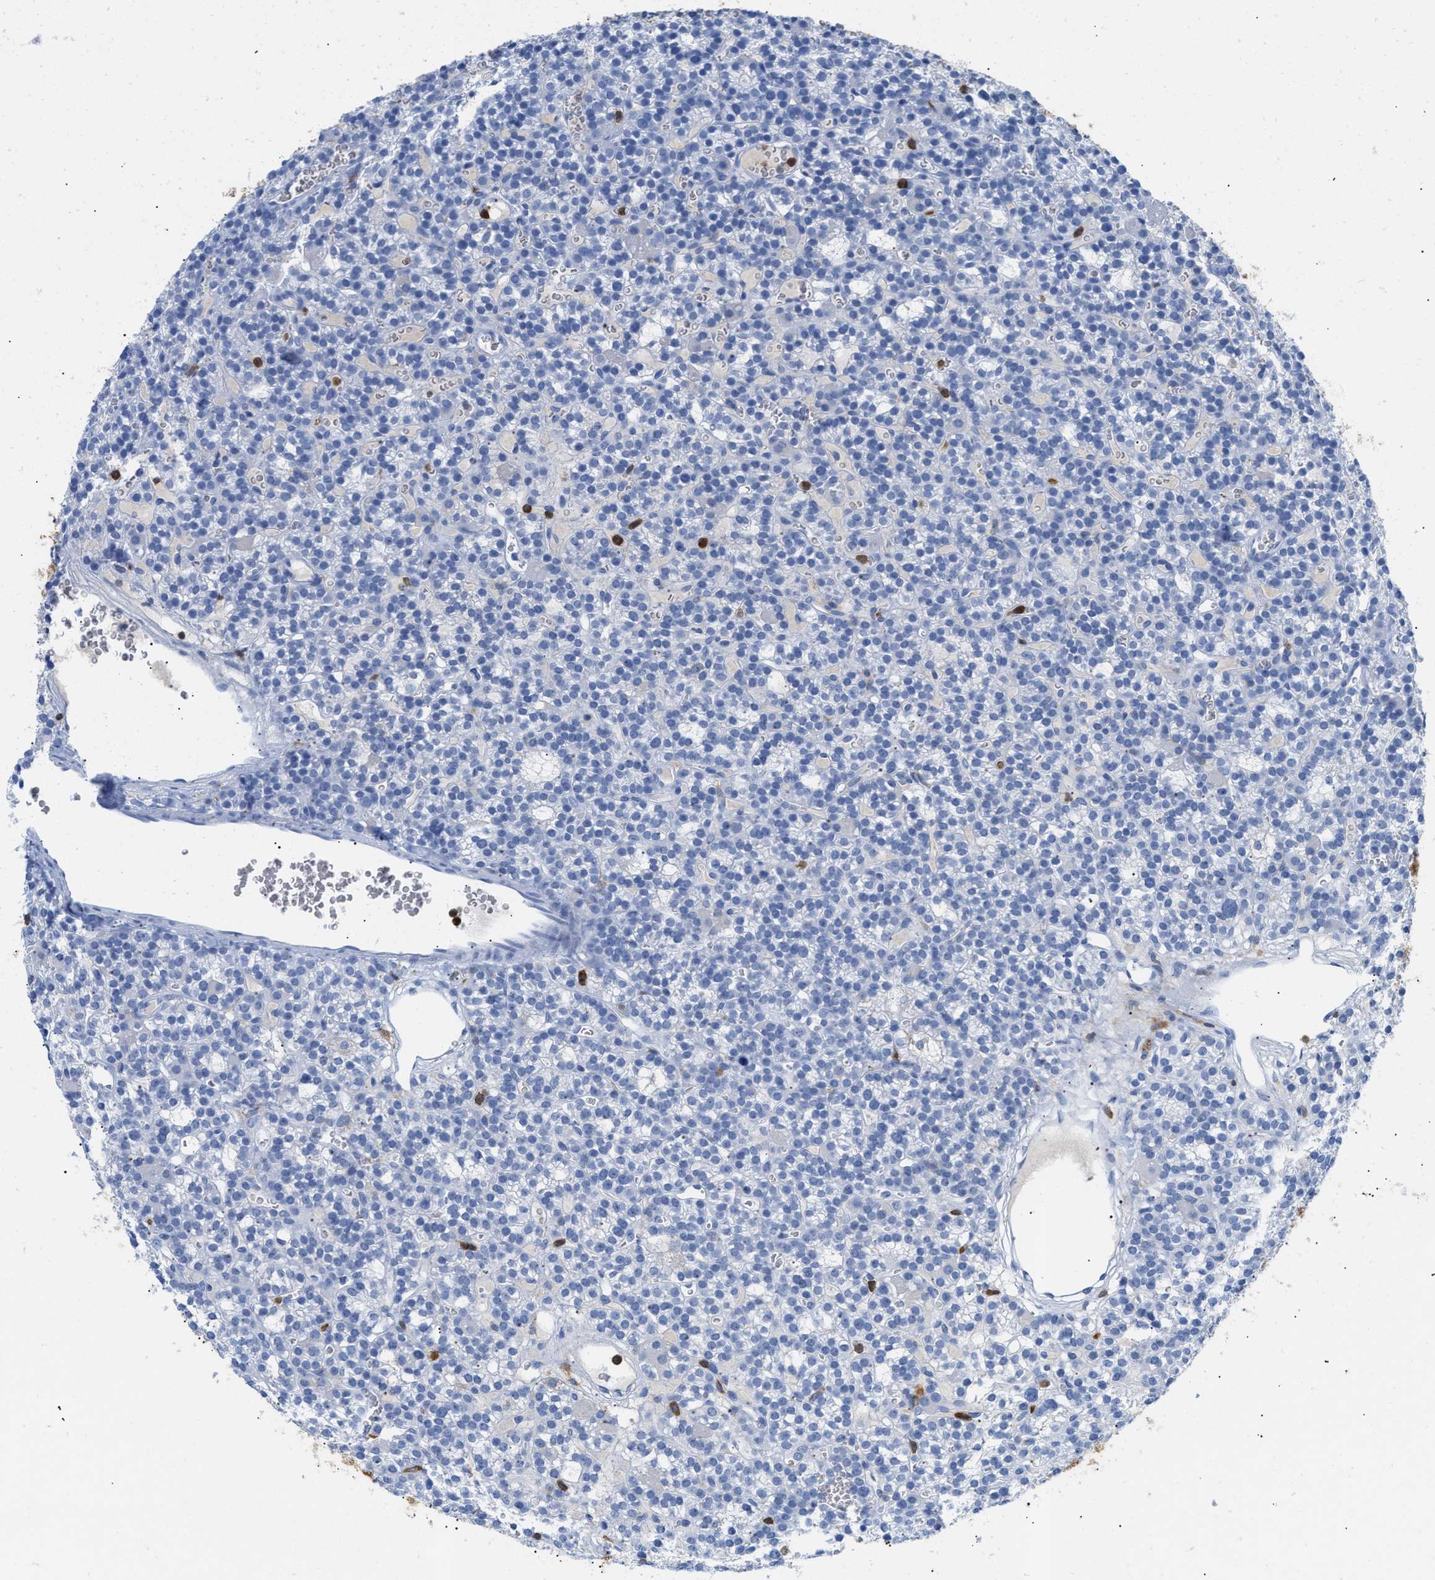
{"staining": {"intensity": "negative", "quantity": "none", "location": "none"}, "tissue": "parathyroid gland", "cell_type": "Glandular cells", "image_type": "normal", "snomed": [{"axis": "morphology", "description": "Normal tissue, NOS"}, {"axis": "morphology", "description": "Adenoma, NOS"}, {"axis": "topography", "description": "Parathyroid gland"}], "caption": "This image is of normal parathyroid gland stained with immunohistochemistry (IHC) to label a protein in brown with the nuclei are counter-stained blue. There is no expression in glandular cells.", "gene": "LCP1", "patient": {"sex": "female", "age": 58}}